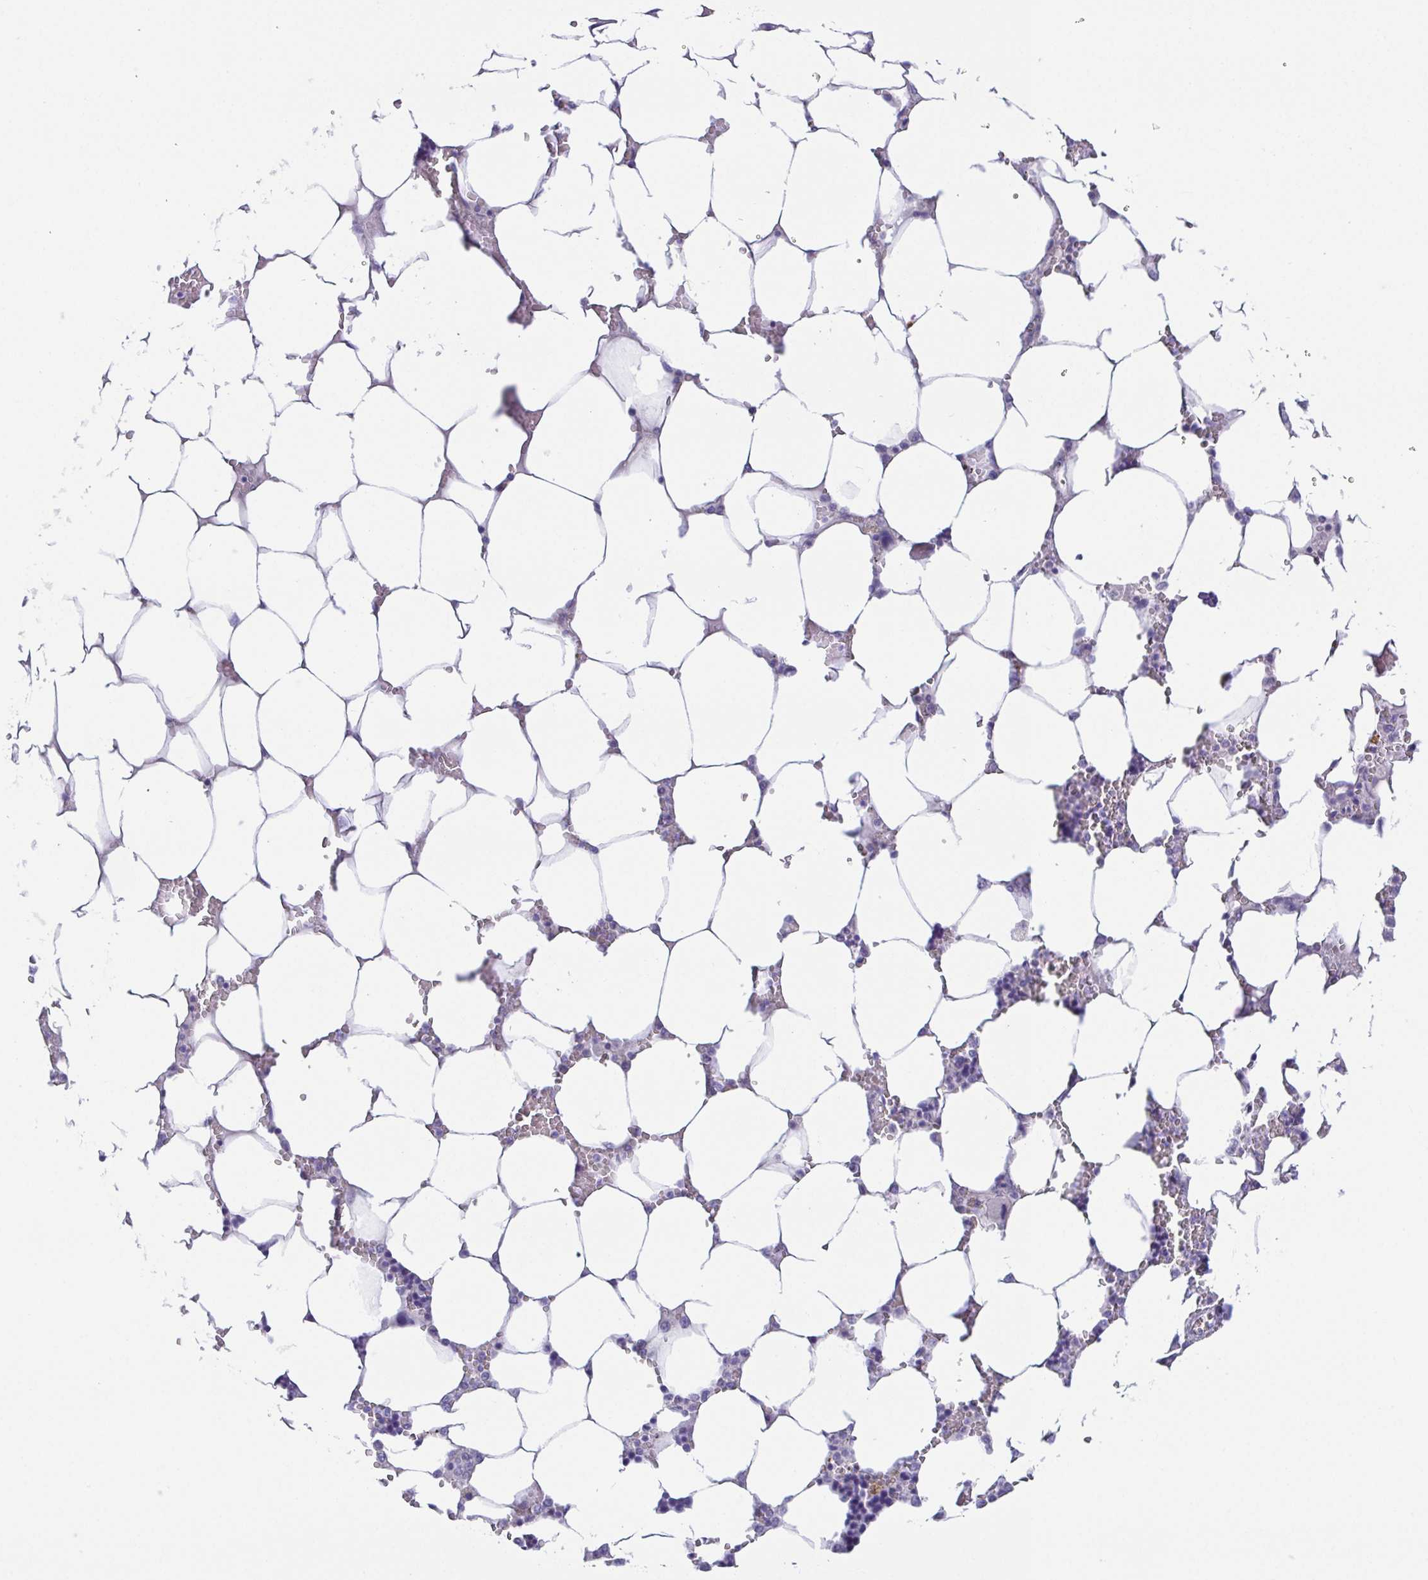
{"staining": {"intensity": "negative", "quantity": "none", "location": "none"}, "tissue": "bone marrow", "cell_type": "Hematopoietic cells", "image_type": "normal", "snomed": [{"axis": "morphology", "description": "Normal tissue, NOS"}, {"axis": "topography", "description": "Bone marrow"}], "caption": "Histopathology image shows no protein staining in hematopoietic cells of unremarkable bone marrow.", "gene": "HAPLN2", "patient": {"sex": "male", "age": 64}}